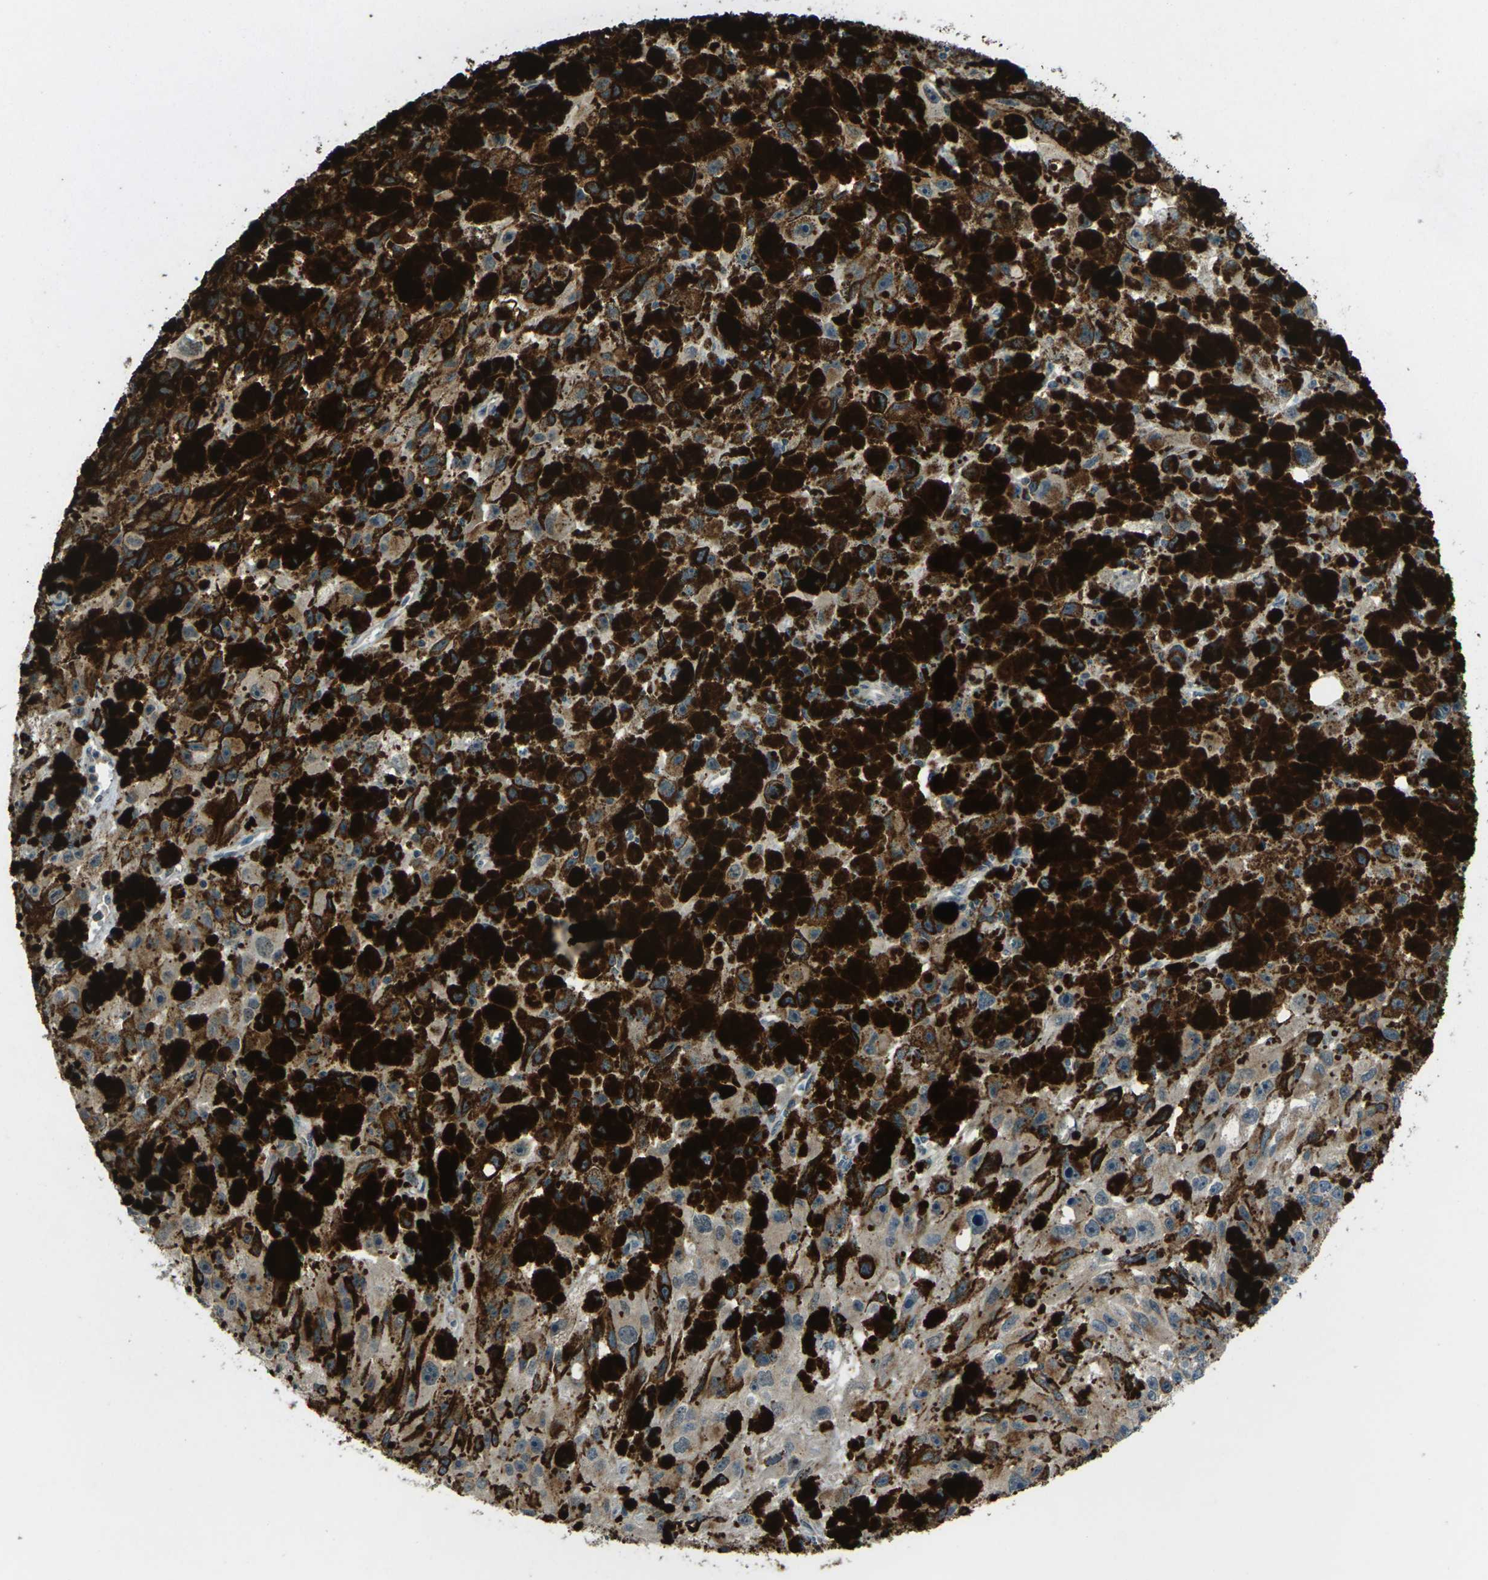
{"staining": {"intensity": "moderate", "quantity": ">75%", "location": "cytoplasmic/membranous"}, "tissue": "melanoma", "cell_type": "Tumor cells", "image_type": "cancer", "snomed": [{"axis": "morphology", "description": "Malignant melanoma, NOS"}, {"axis": "topography", "description": "Skin"}], "caption": "IHC of melanoma demonstrates medium levels of moderate cytoplasmic/membranous expression in approximately >75% of tumor cells. (IHC, brightfield microscopy, high magnification).", "gene": "SLC31A2", "patient": {"sex": "female", "age": 104}}